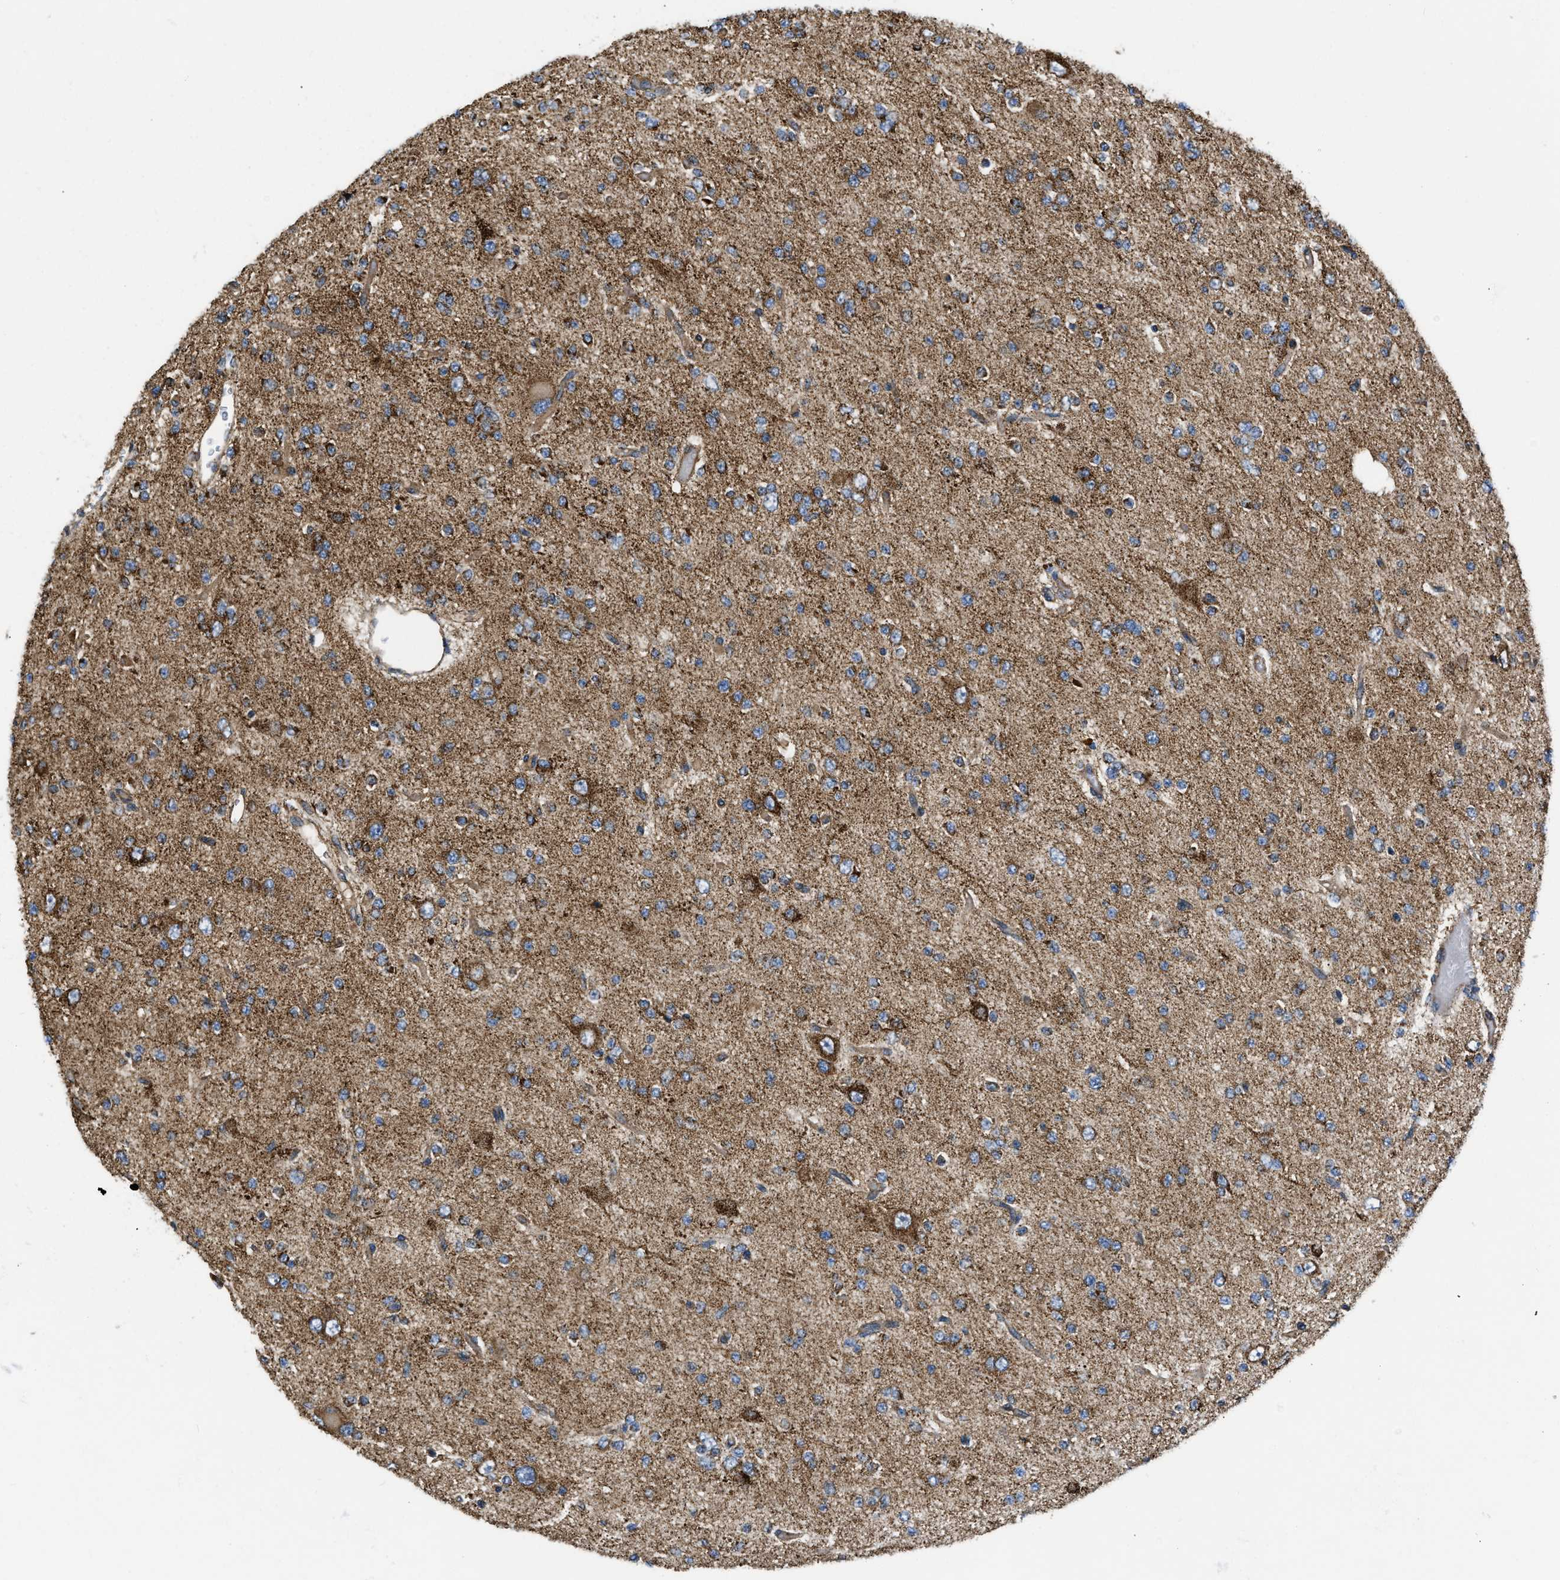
{"staining": {"intensity": "strong", "quantity": ">75%", "location": "cytoplasmic/membranous"}, "tissue": "glioma", "cell_type": "Tumor cells", "image_type": "cancer", "snomed": [{"axis": "morphology", "description": "Glioma, malignant, Low grade"}, {"axis": "topography", "description": "Brain"}], "caption": "Strong cytoplasmic/membranous protein positivity is seen in about >75% of tumor cells in malignant glioma (low-grade).", "gene": "OPTN", "patient": {"sex": "male", "age": 38}}